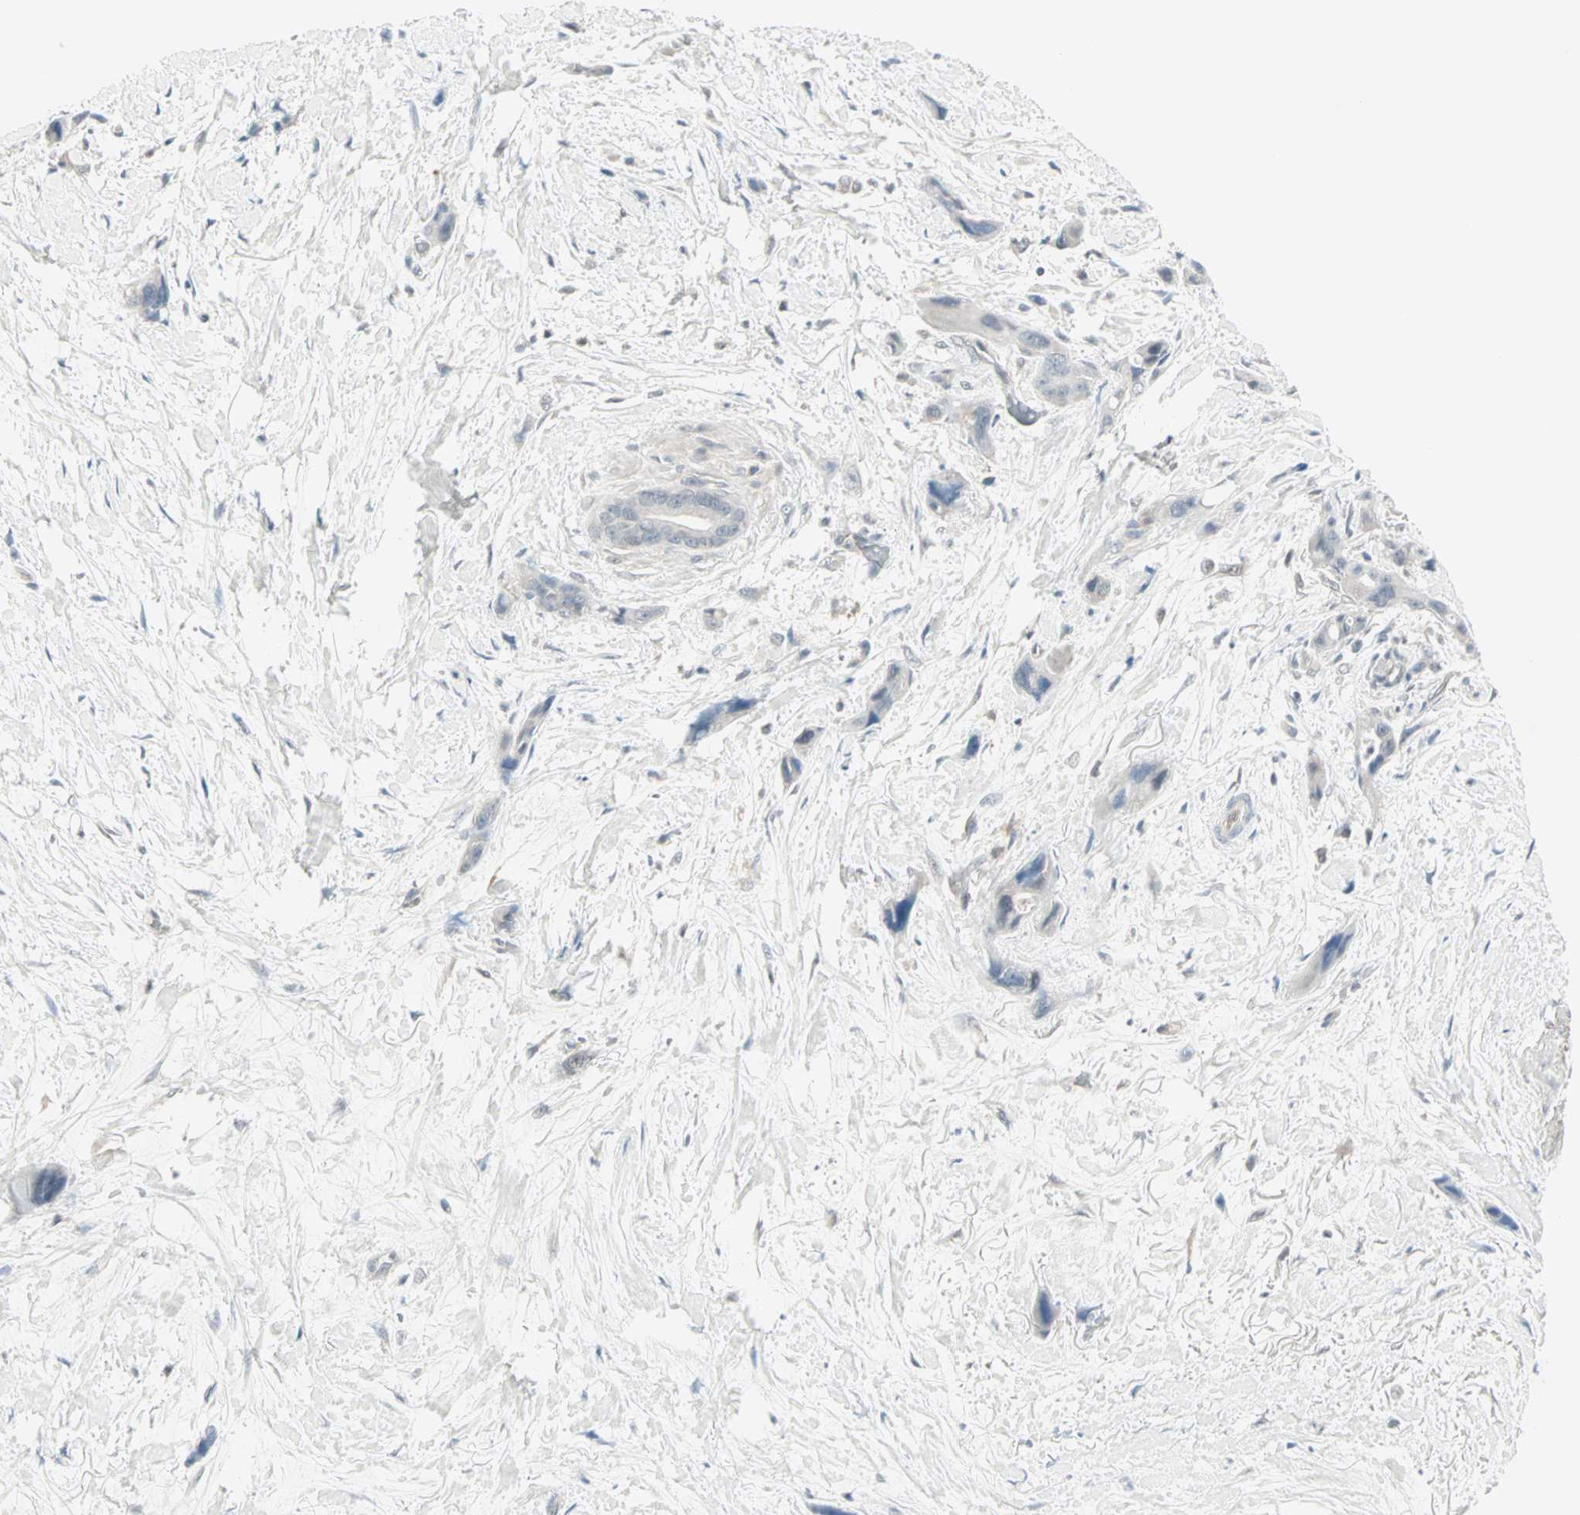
{"staining": {"intensity": "negative", "quantity": "none", "location": "none"}, "tissue": "pancreatic cancer", "cell_type": "Tumor cells", "image_type": "cancer", "snomed": [{"axis": "morphology", "description": "Adenocarcinoma, NOS"}, {"axis": "topography", "description": "Pancreas"}], "caption": "Immunohistochemical staining of pancreatic cancer demonstrates no significant staining in tumor cells. (DAB (3,3'-diaminobenzidine) immunohistochemistry, high magnification).", "gene": "PTPA", "patient": {"sex": "male", "age": 46}}